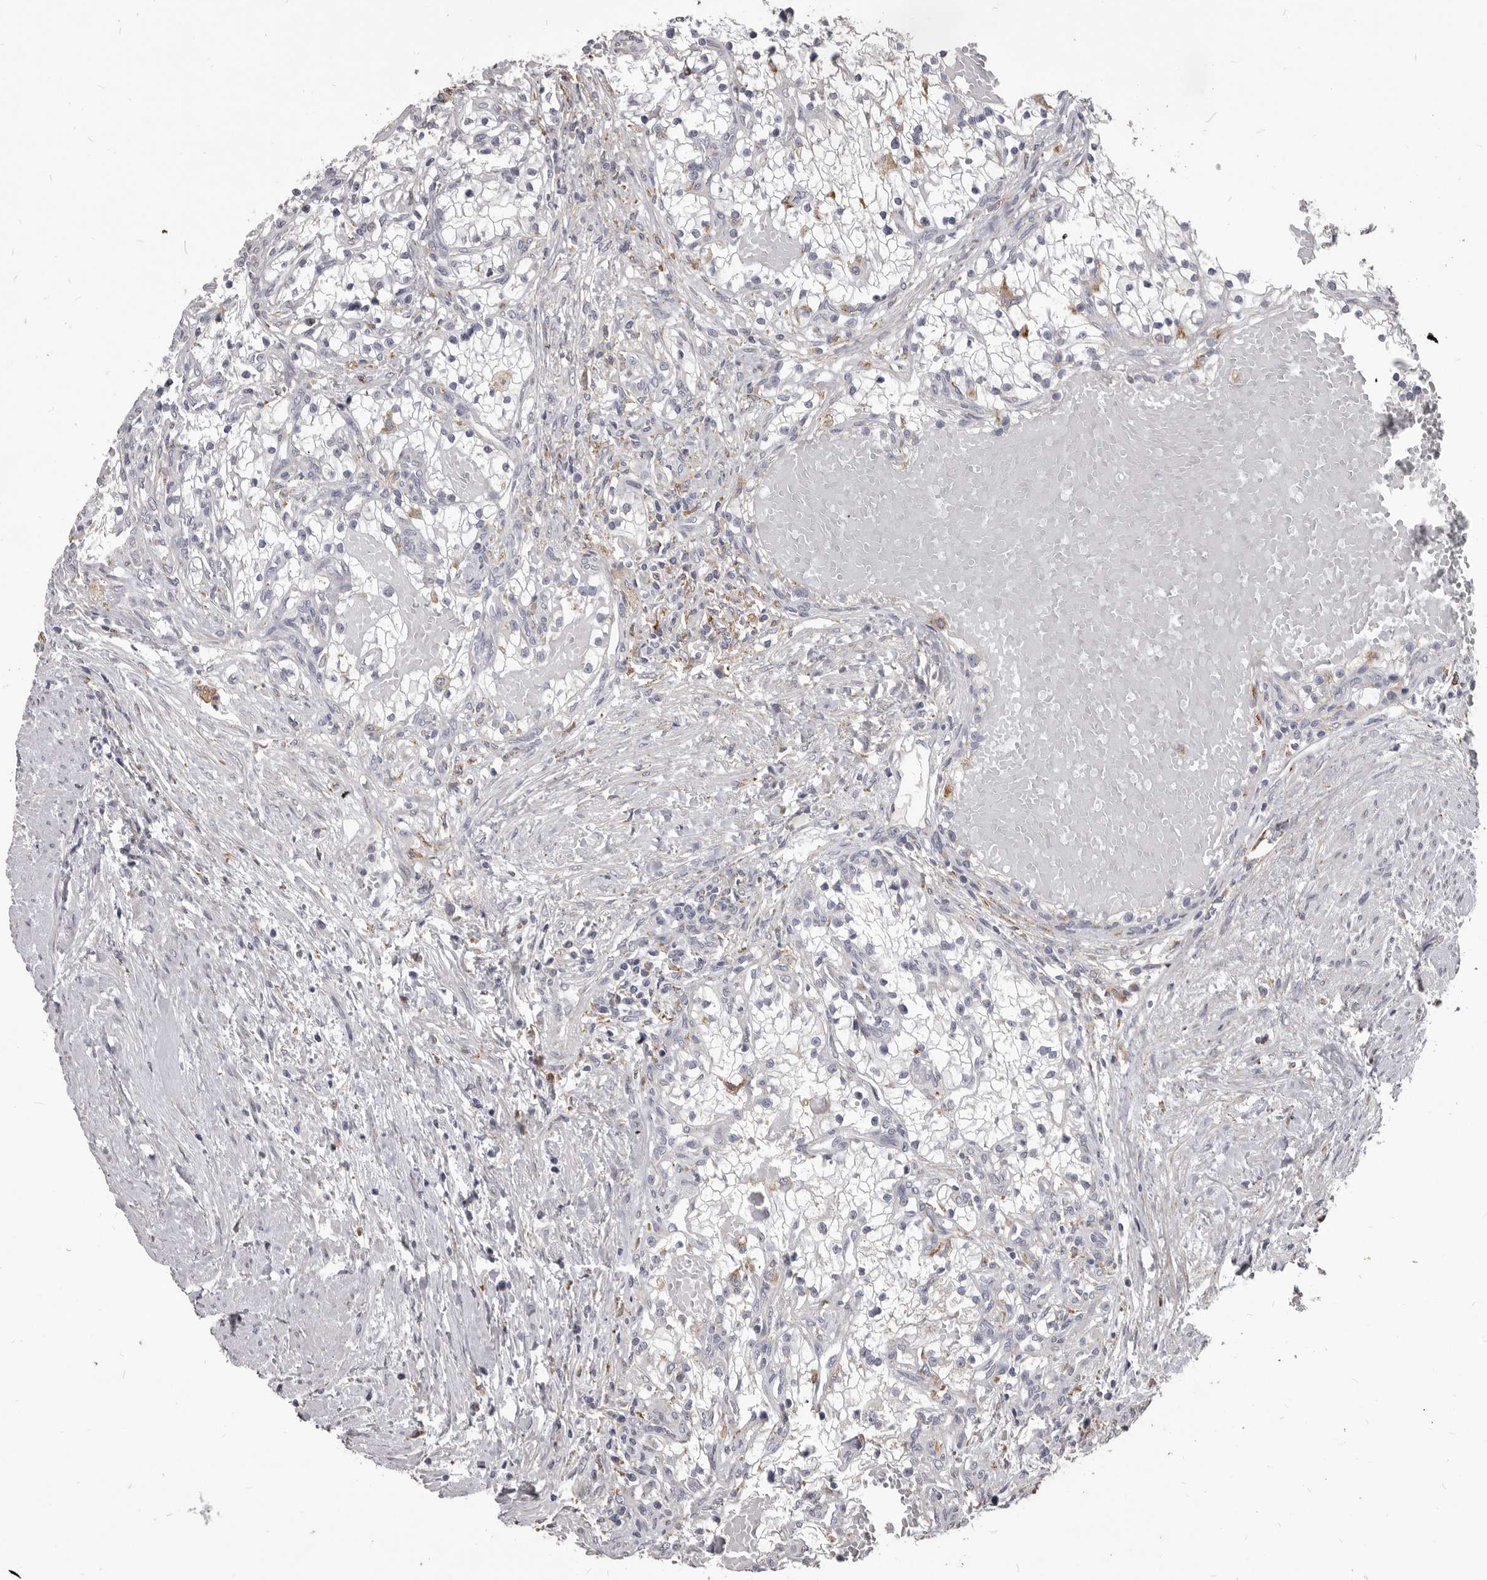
{"staining": {"intensity": "negative", "quantity": "none", "location": "none"}, "tissue": "renal cancer", "cell_type": "Tumor cells", "image_type": "cancer", "snomed": [{"axis": "morphology", "description": "Normal tissue, NOS"}, {"axis": "morphology", "description": "Adenocarcinoma, NOS"}, {"axis": "topography", "description": "Kidney"}], "caption": "Immunohistochemical staining of renal adenocarcinoma demonstrates no significant positivity in tumor cells.", "gene": "PI4K2A", "patient": {"sex": "male", "age": 68}}